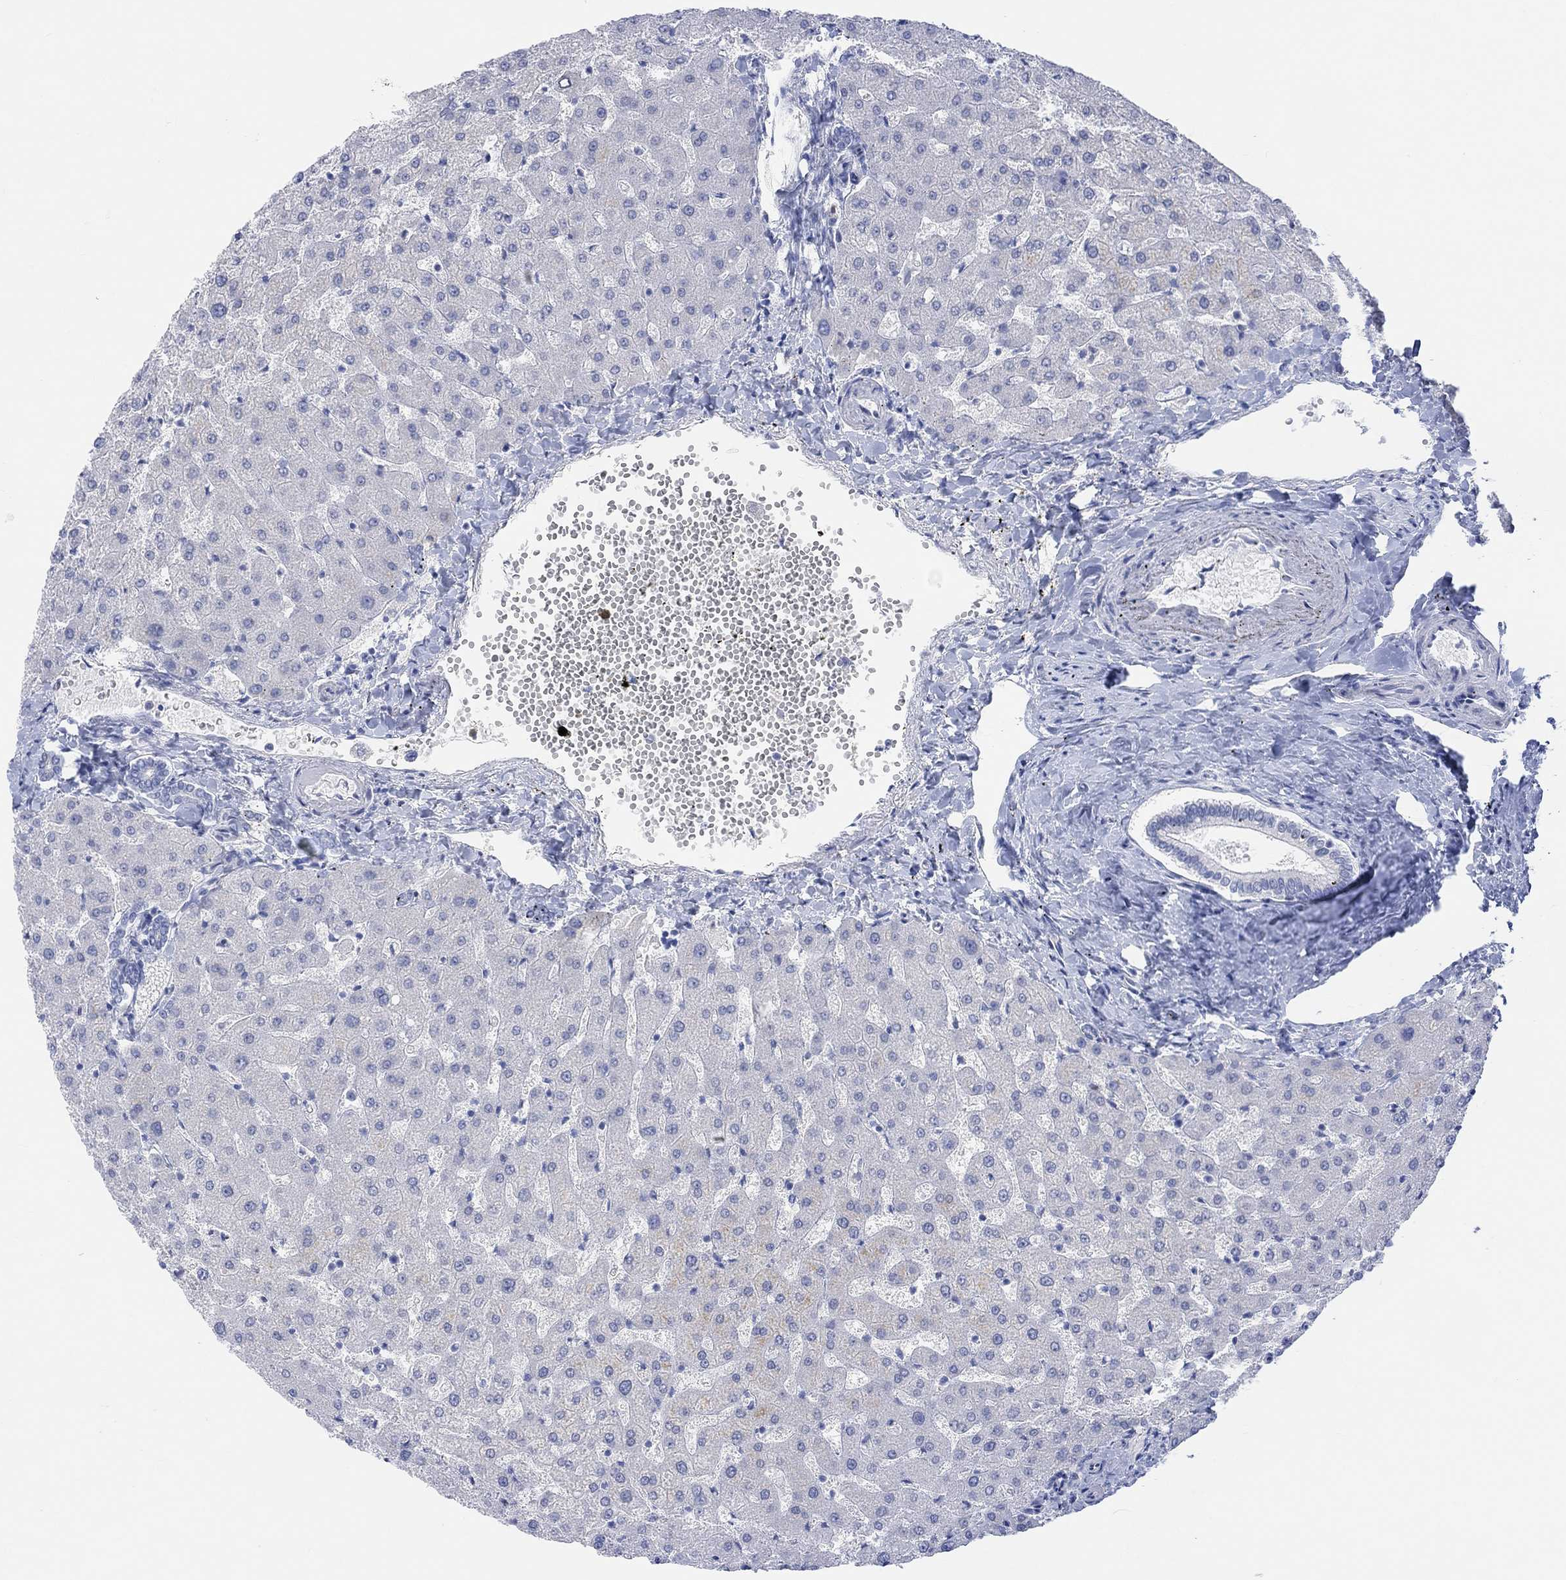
{"staining": {"intensity": "negative", "quantity": "none", "location": "none"}, "tissue": "liver", "cell_type": "Cholangiocytes", "image_type": "normal", "snomed": [{"axis": "morphology", "description": "Normal tissue, NOS"}, {"axis": "topography", "description": "Liver"}], "caption": "This is an immunohistochemistry (IHC) photomicrograph of benign human liver. There is no staining in cholangiocytes.", "gene": "AK8", "patient": {"sex": "female", "age": 50}}